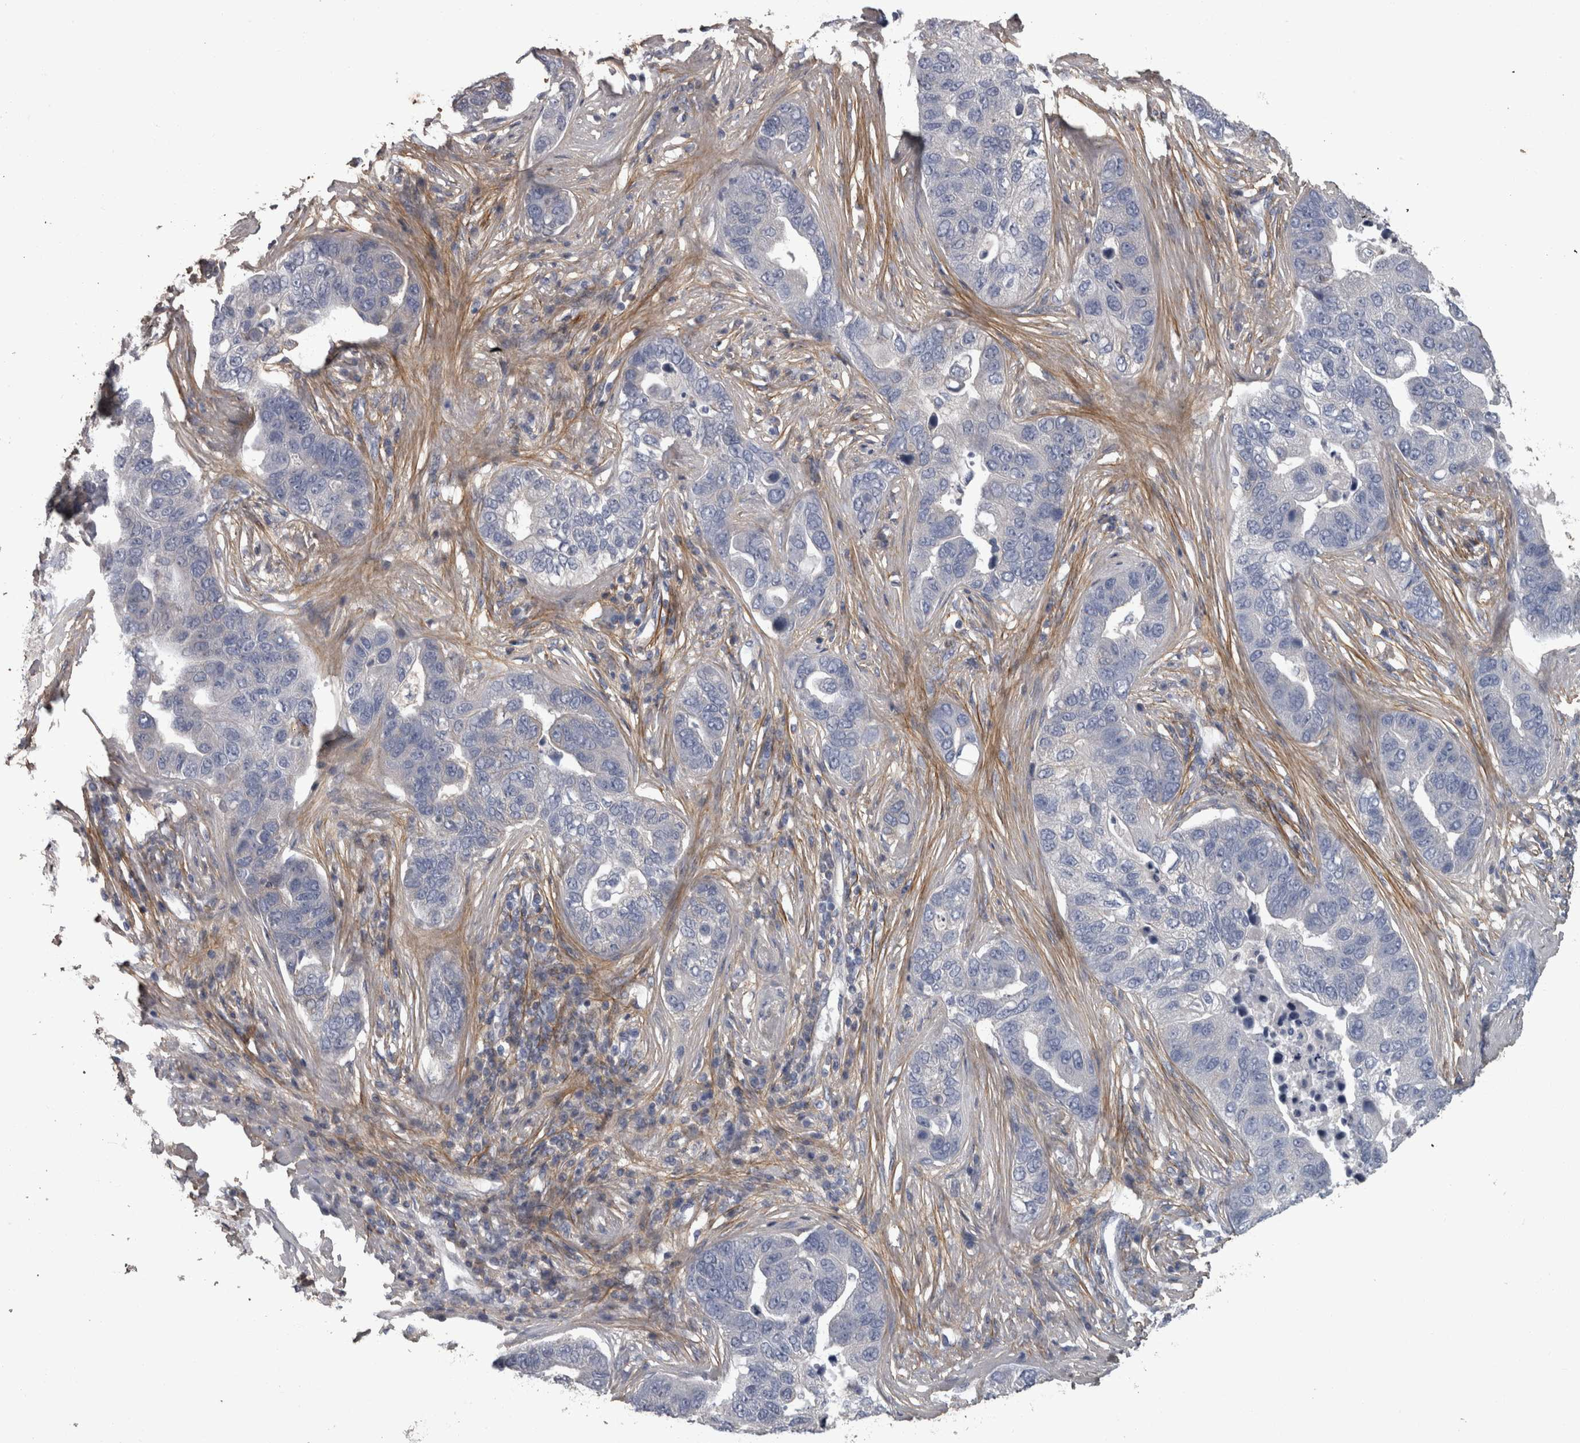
{"staining": {"intensity": "negative", "quantity": "none", "location": "none"}, "tissue": "pancreatic cancer", "cell_type": "Tumor cells", "image_type": "cancer", "snomed": [{"axis": "morphology", "description": "Adenocarcinoma, NOS"}, {"axis": "topography", "description": "Pancreas"}], "caption": "DAB immunohistochemical staining of pancreatic cancer (adenocarcinoma) shows no significant expression in tumor cells.", "gene": "EFEMP2", "patient": {"sex": "female", "age": 61}}